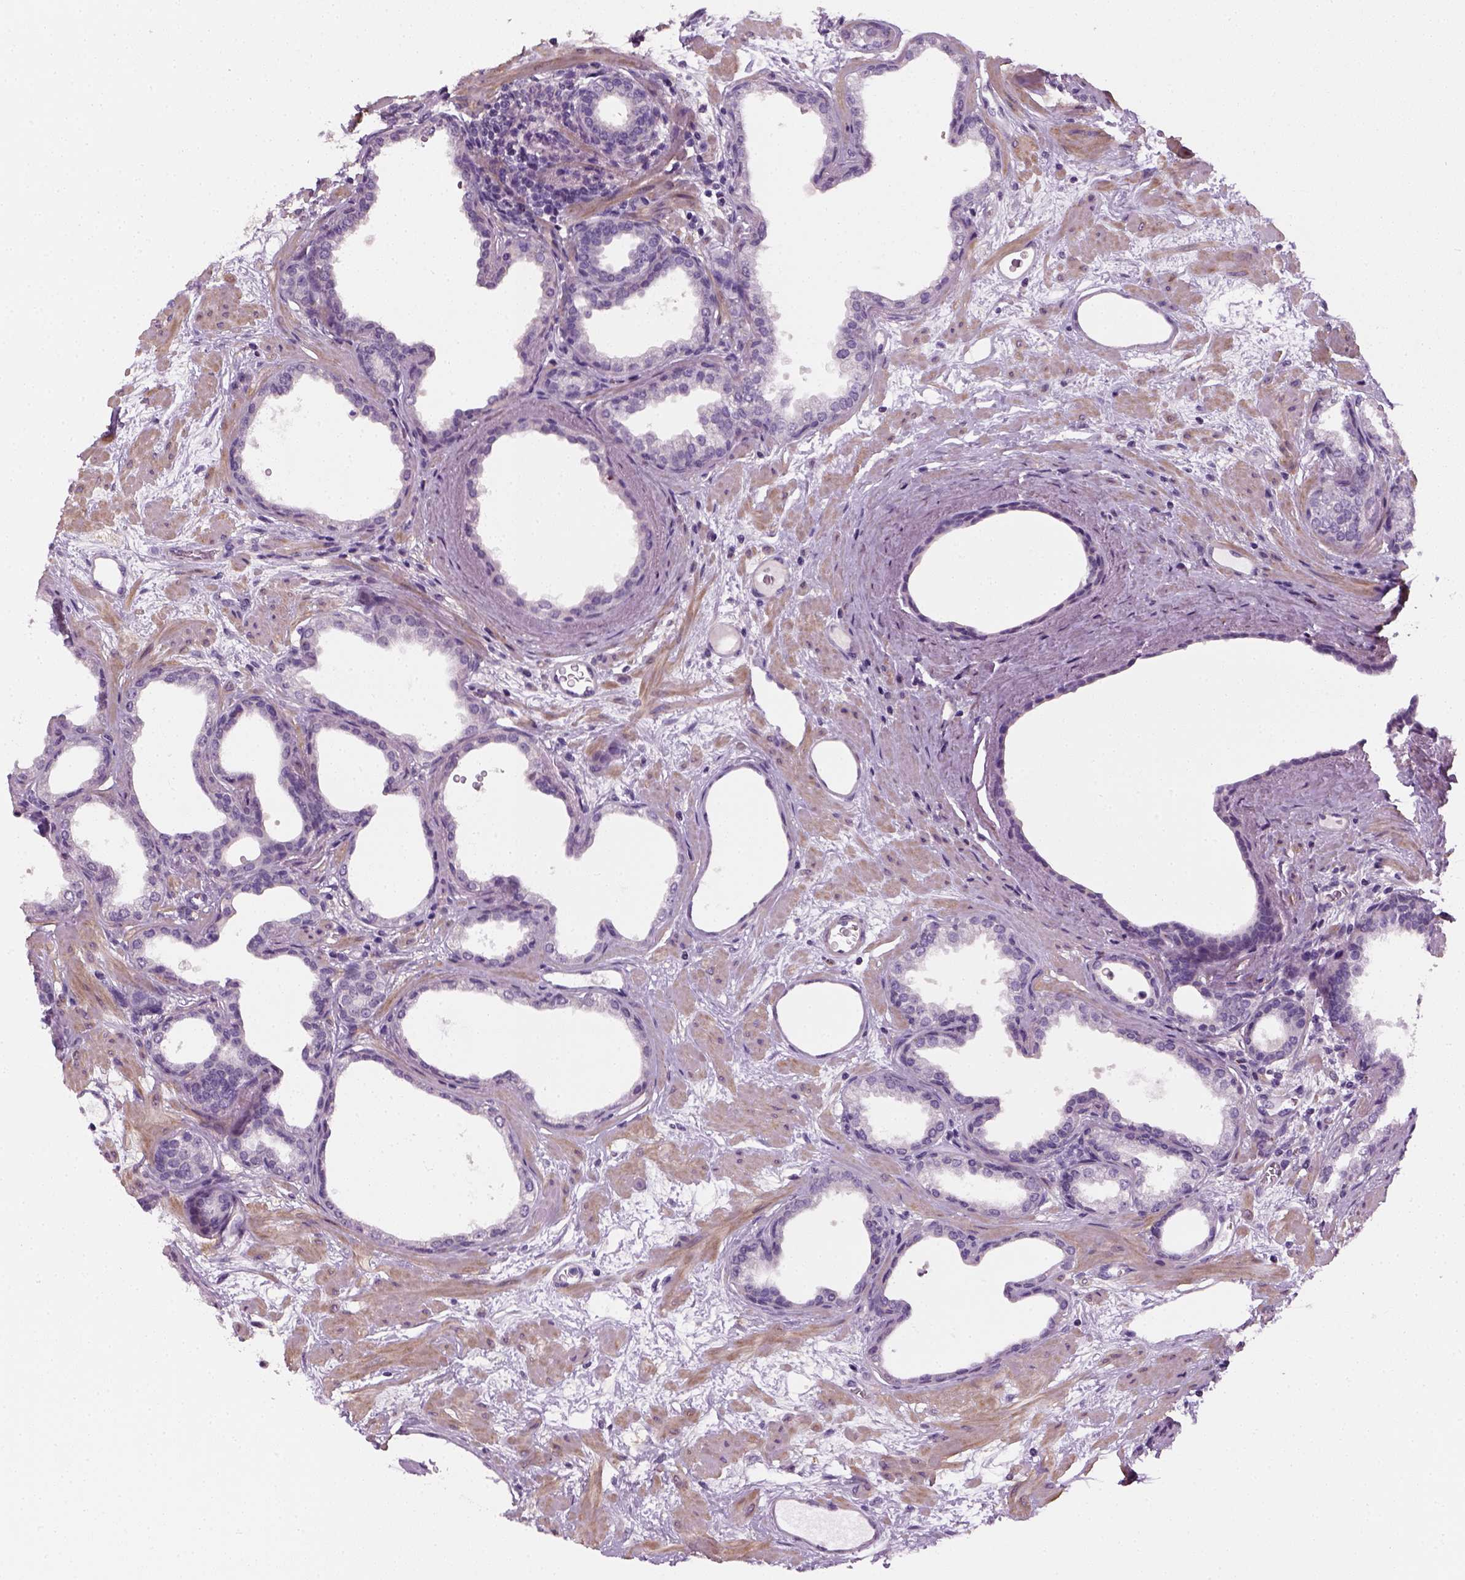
{"staining": {"intensity": "negative", "quantity": "none", "location": "none"}, "tissue": "prostate", "cell_type": "Glandular cells", "image_type": "normal", "snomed": [{"axis": "morphology", "description": "Normal tissue, NOS"}, {"axis": "topography", "description": "Prostate"}], "caption": "High magnification brightfield microscopy of benign prostate stained with DAB (3,3'-diaminobenzidine) (brown) and counterstained with hematoxylin (blue): glandular cells show no significant positivity. (DAB (3,3'-diaminobenzidine) immunohistochemistry visualized using brightfield microscopy, high magnification).", "gene": "ELOVL3", "patient": {"sex": "male", "age": 37}}